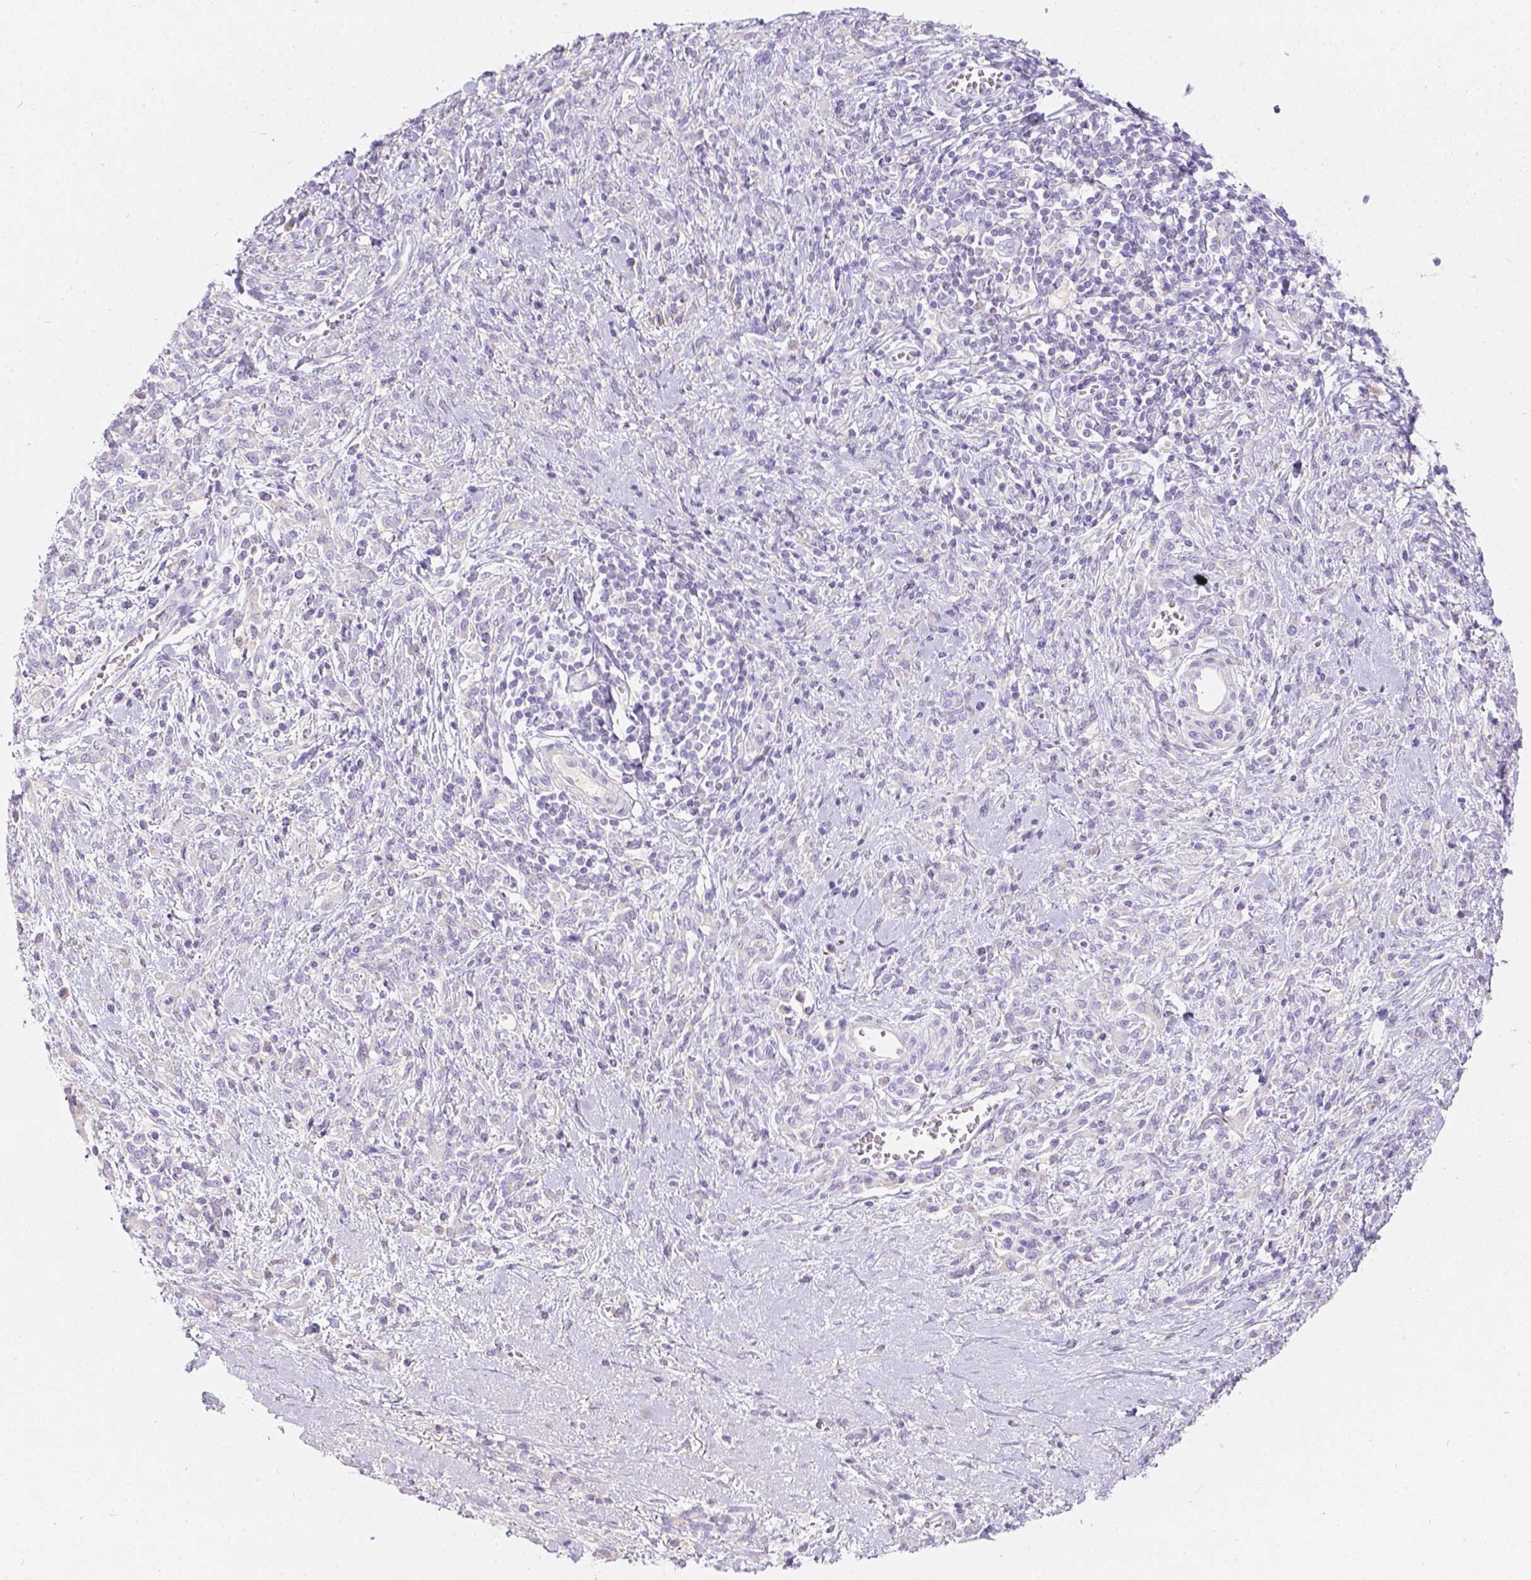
{"staining": {"intensity": "negative", "quantity": "none", "location": "none"}, "tissue": "stomach cancer", "cell_type": "Tumor cells", "image_type": "cancer", "snomed": [{"axis": "morphology", "description": "Adenocarcinoma, NOS"}, {"axis": "topography", "description": "Stomach"}], "caption": "Tumor cells are negative for brown protein staining in stomach adenocarcinoma.", "gene": "GAL3ST2", "patient": {"sex": "female", "age": 57}}